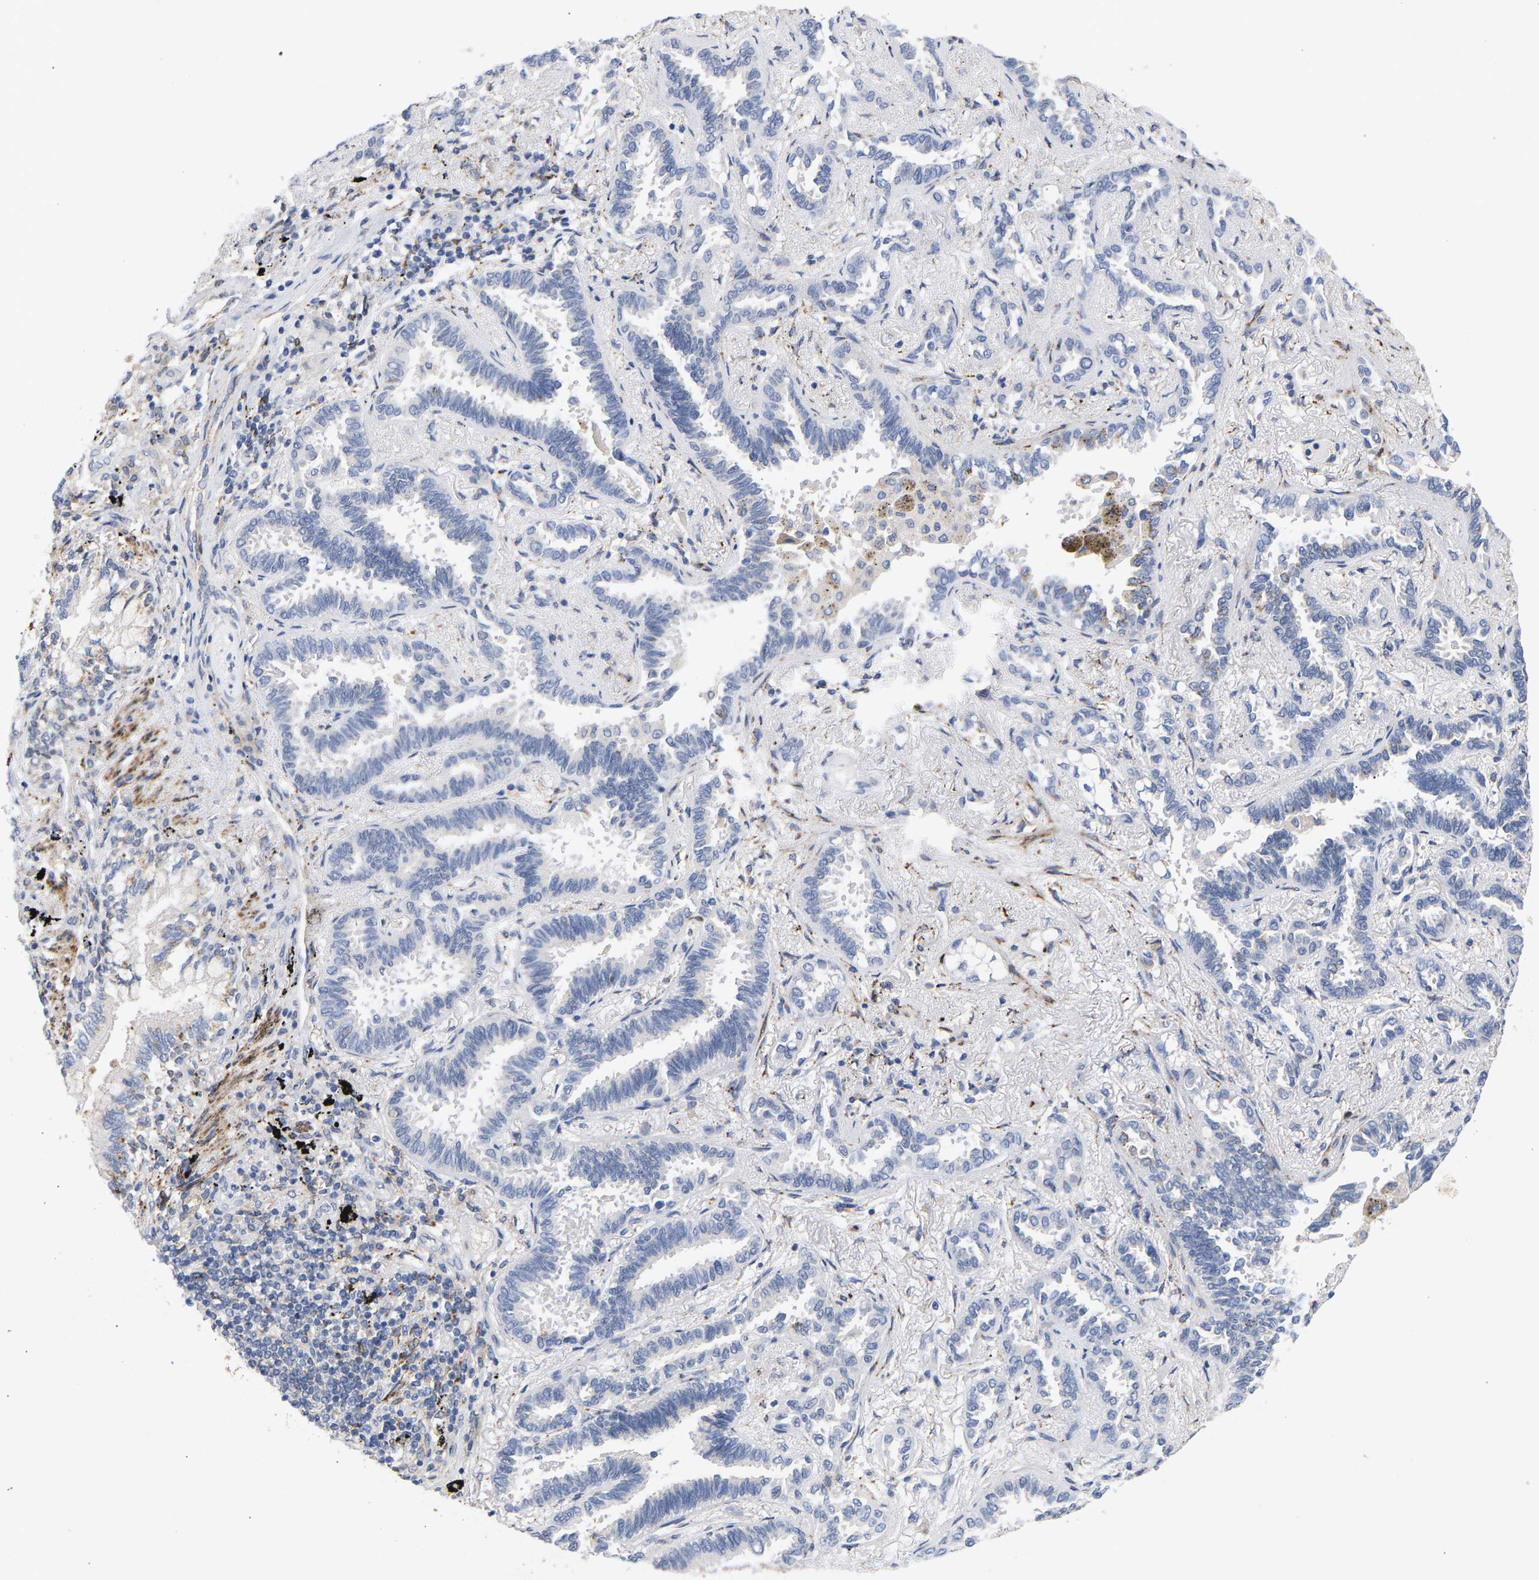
{"staining": {"intensity": "negative", "quantity": "none", "location": "none"}, "tissue": "lung cancer", "cell_type": "Tumor cells", "image_type": "cancer", "snomed": [{"axis": "morphology", "description": "Adenocarcinoma, NOS"}, {"axis": "topography", "description": "Lung"}], "caption": "Human lung cancer stained for a protein using IHC shows no staining in tumor cells.", "gene": "SELENOM", "patient": {"sex": "male", "age": 59}}